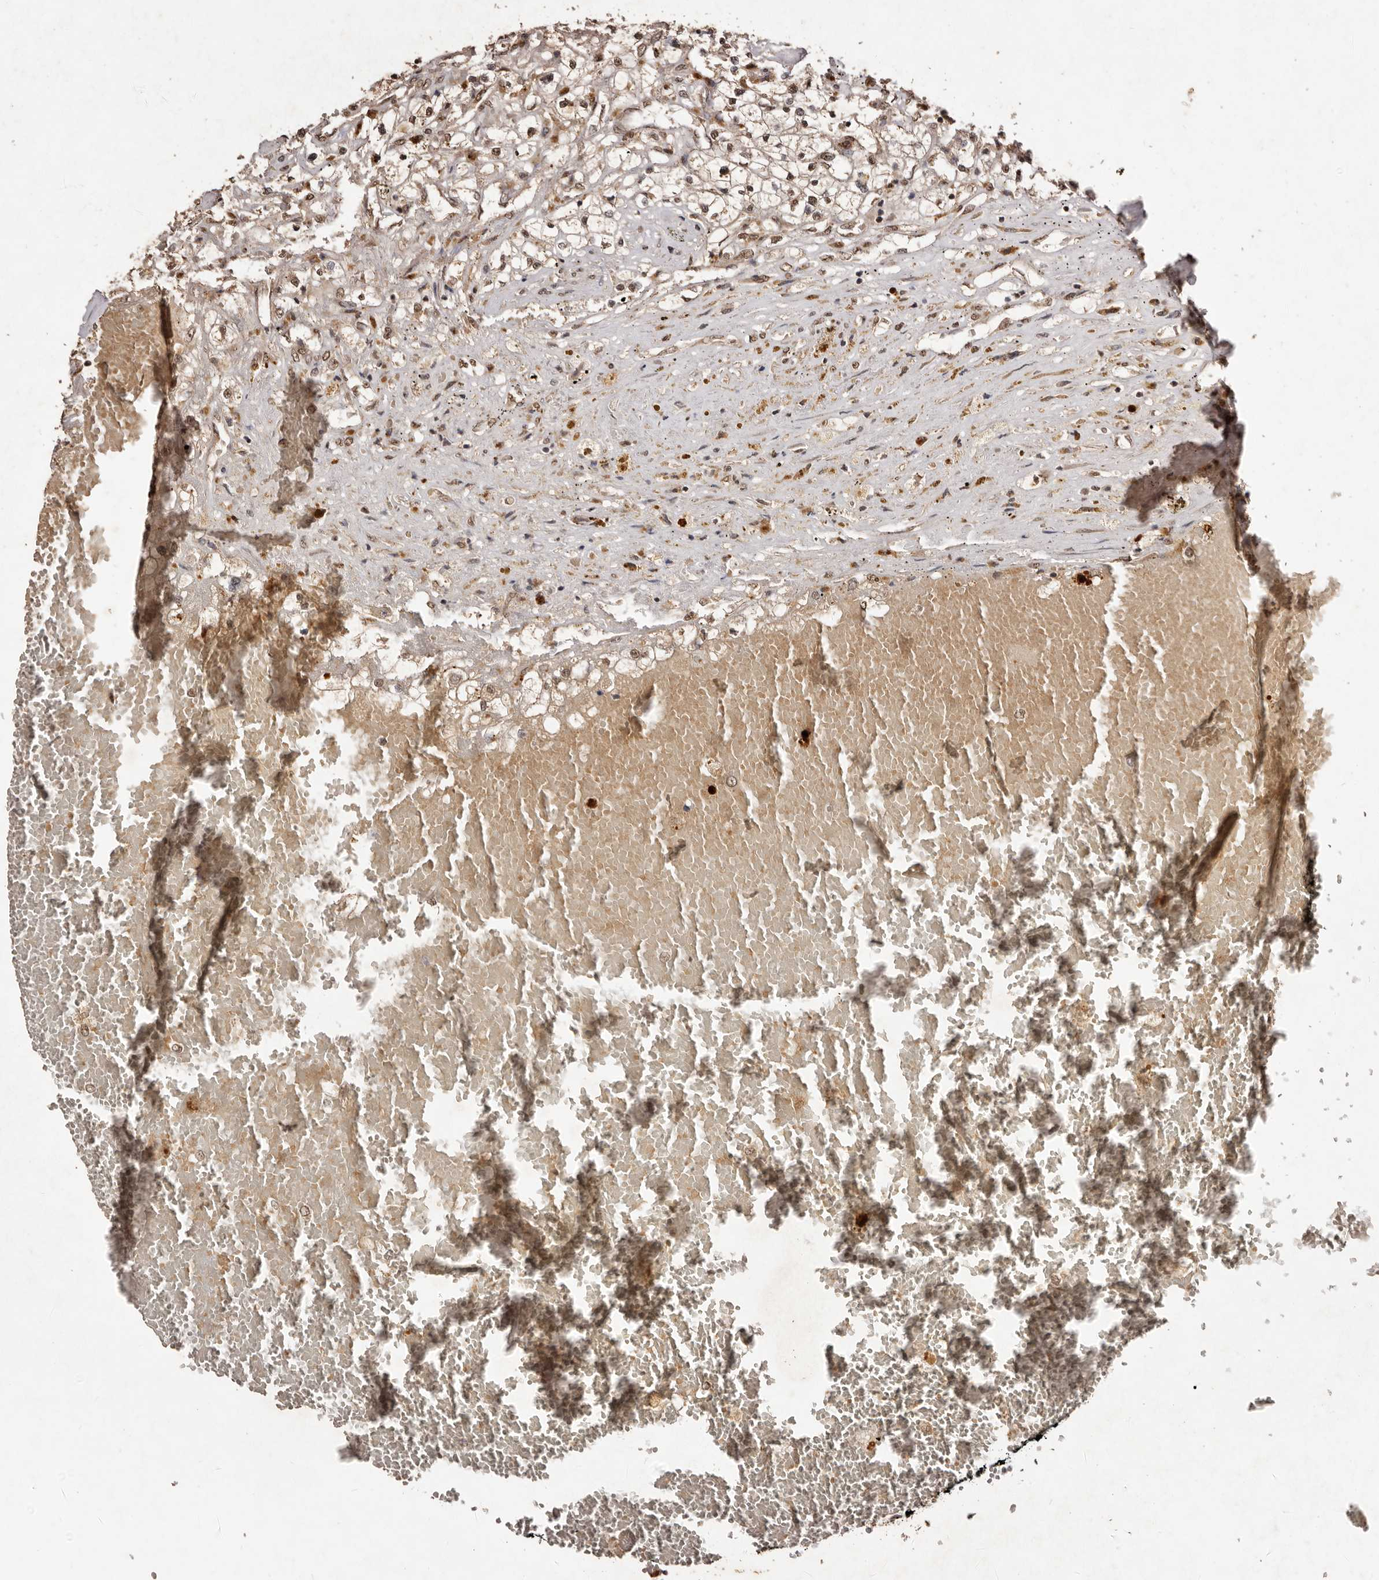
{"staining": {"intensity": "weak", "quantity": ">75%", "location": "cytoplasmic/membranous,nuclear"}, "tissue": "renal cancer", "cell_type": "Tumor cells", "image_type": "cancer", "snomed": [{"axis": "morphology", "description": "Normal tissue, NOS"}, {"axis": "morphology", "description": "Adenocarcinoma, NOS"}, {"axis": "topography", "description": "Kidney"}], "caption": "Renal cancer (adenocarcinoma) was stained to show a protein in brown. There is low levels of weak cytoplasmic/membranous and nuclear expression in about >75% of tumor cells. (DAB (3,3'-diaminobenzidine) IHC with brightfield microscopy, high magnification).", "gene": "NOTCH1", "patient": {"sex": "male", "age": 68}}